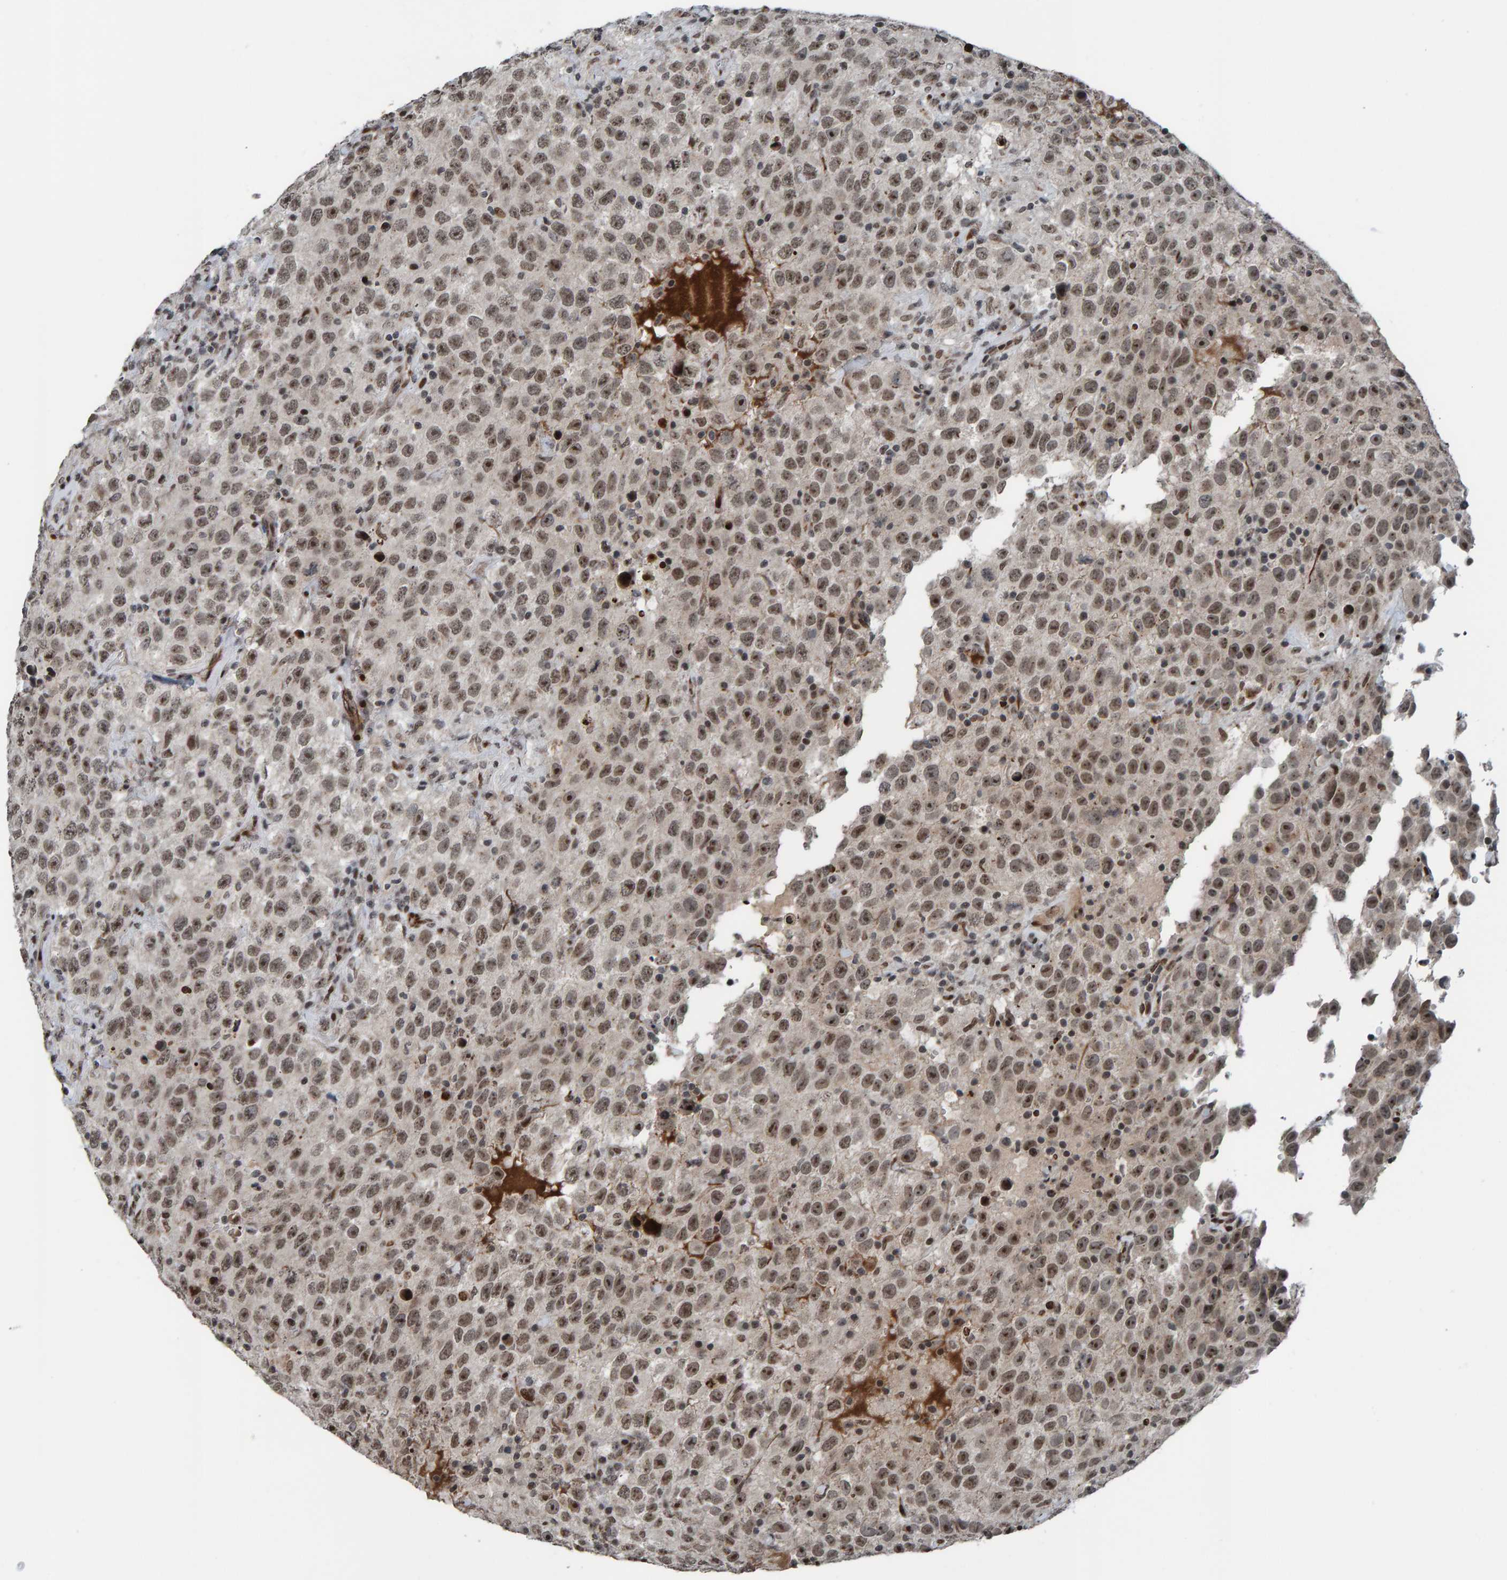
{"staining": {"intensity": "weak", "quantity": ">75%", "location": "nuclear"}, "tissue": "testis cancer", "cell_type": "Tumor cells", "image_type": "cancer", "snomed": [{"axis": "morphology", "description": "Seminoma, NOS"}, {"axis": "topography", "description": "Testis"}], "caption": "Immunohistochemical staining of testis seminoma demonstrates low levels of weak nuclear protein staining in about >75% of tumor cells.", "gene": "ZNF366", "patient": {"sex": "male", "age": 41}}